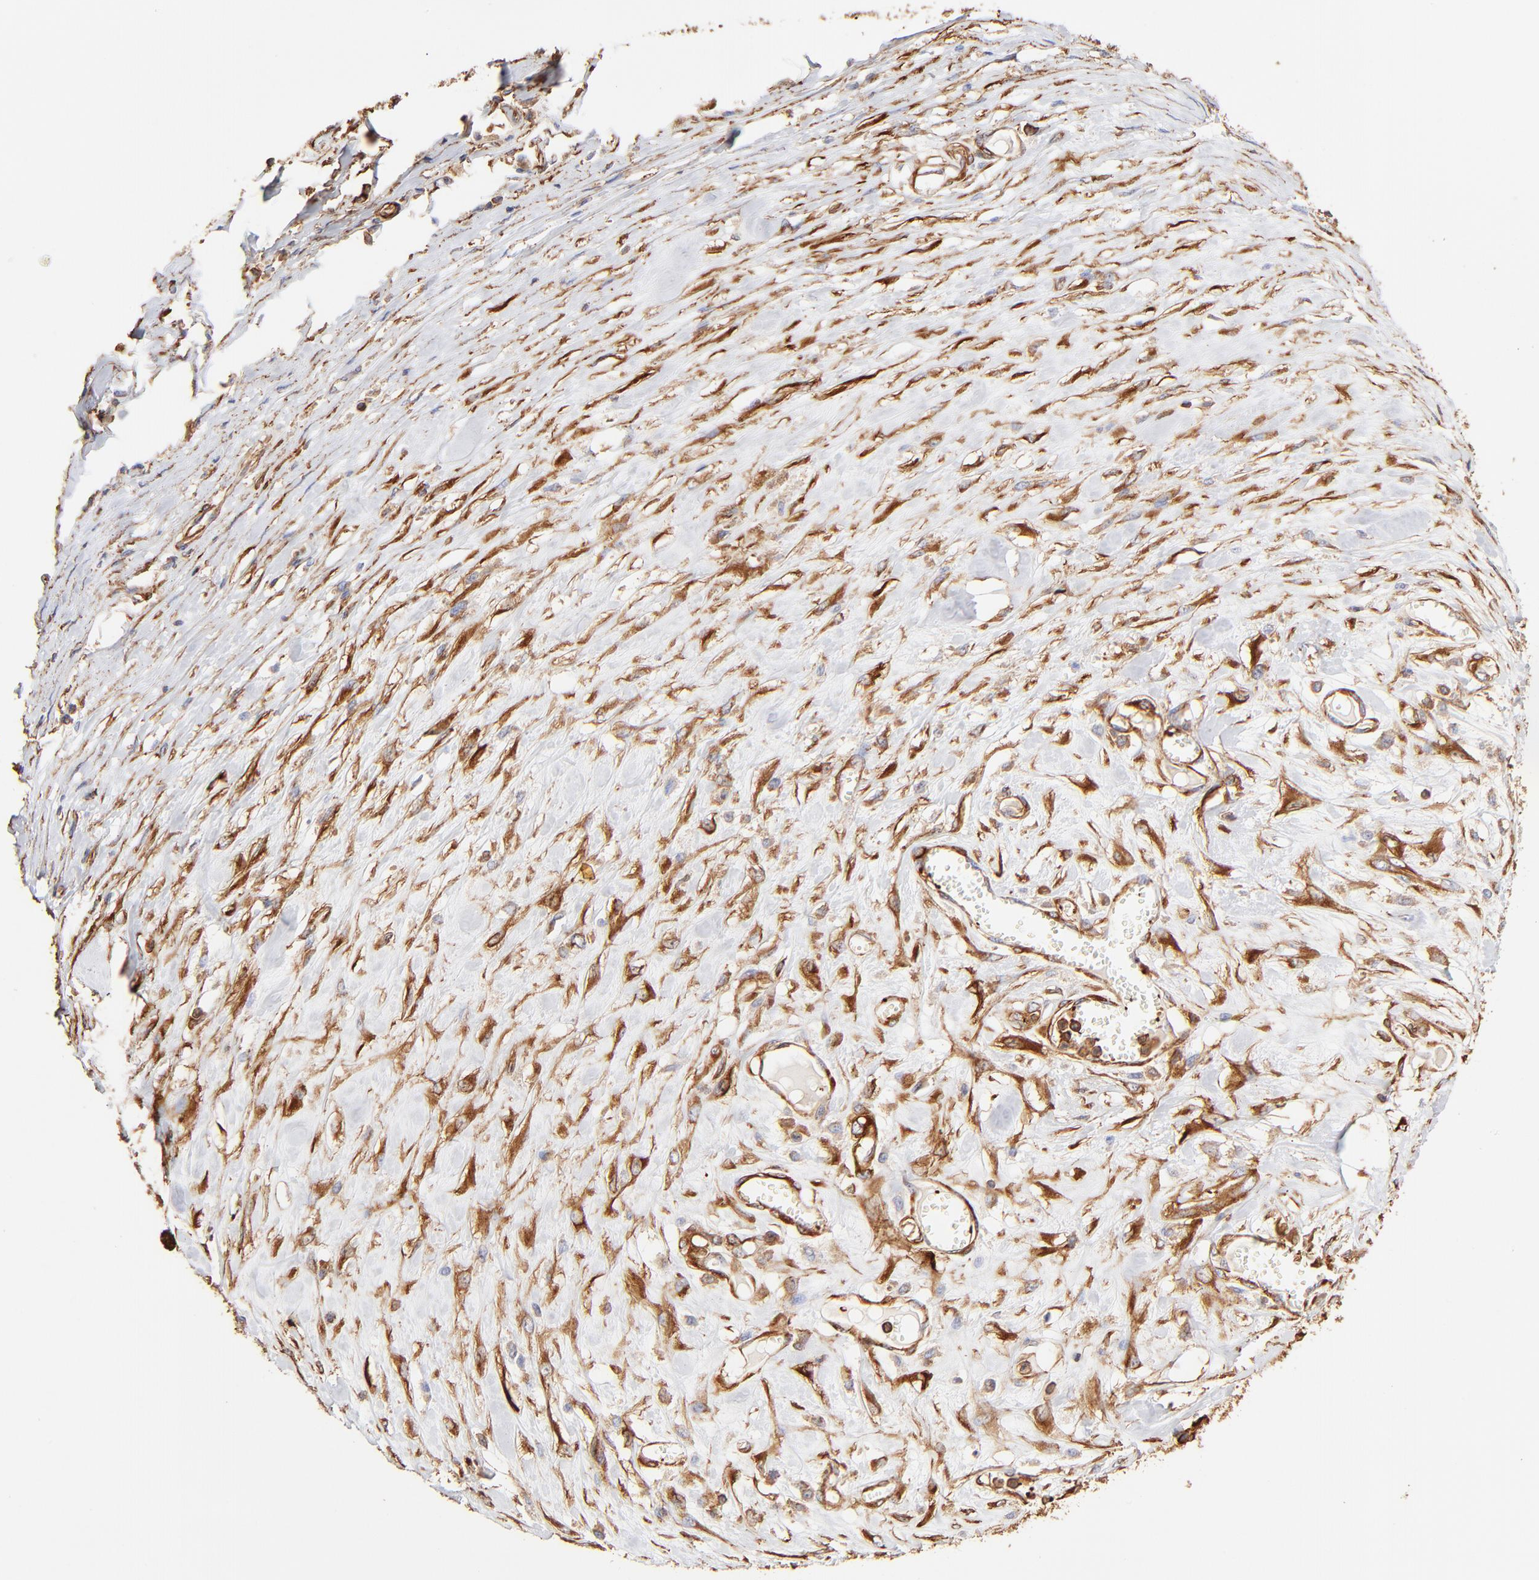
{"staining": {"intensity": "strong", "quantity": ">75%", "location": "cytoplasmic/membranous"}, "tissue": "melanoma", "cell_type": "Tumor cells", "image_type": "cancer", "snomed": [{"axis": "morphology", "description": "Malignant melanoma, Metastatic site"}, {"axis": "topography", "description": "Lymph node"}], "caption": "Brown immunohistochemical staining in human malignant melanoma (metastatic site) demonstrates strong cytoplasmic/membranous staining in about >75% of tumor cells. (brown staining indicates protein expression, while blue staining denotes nuclei).", "gene": "FLNA", "patient": {"sex": "male", "age": 59}}